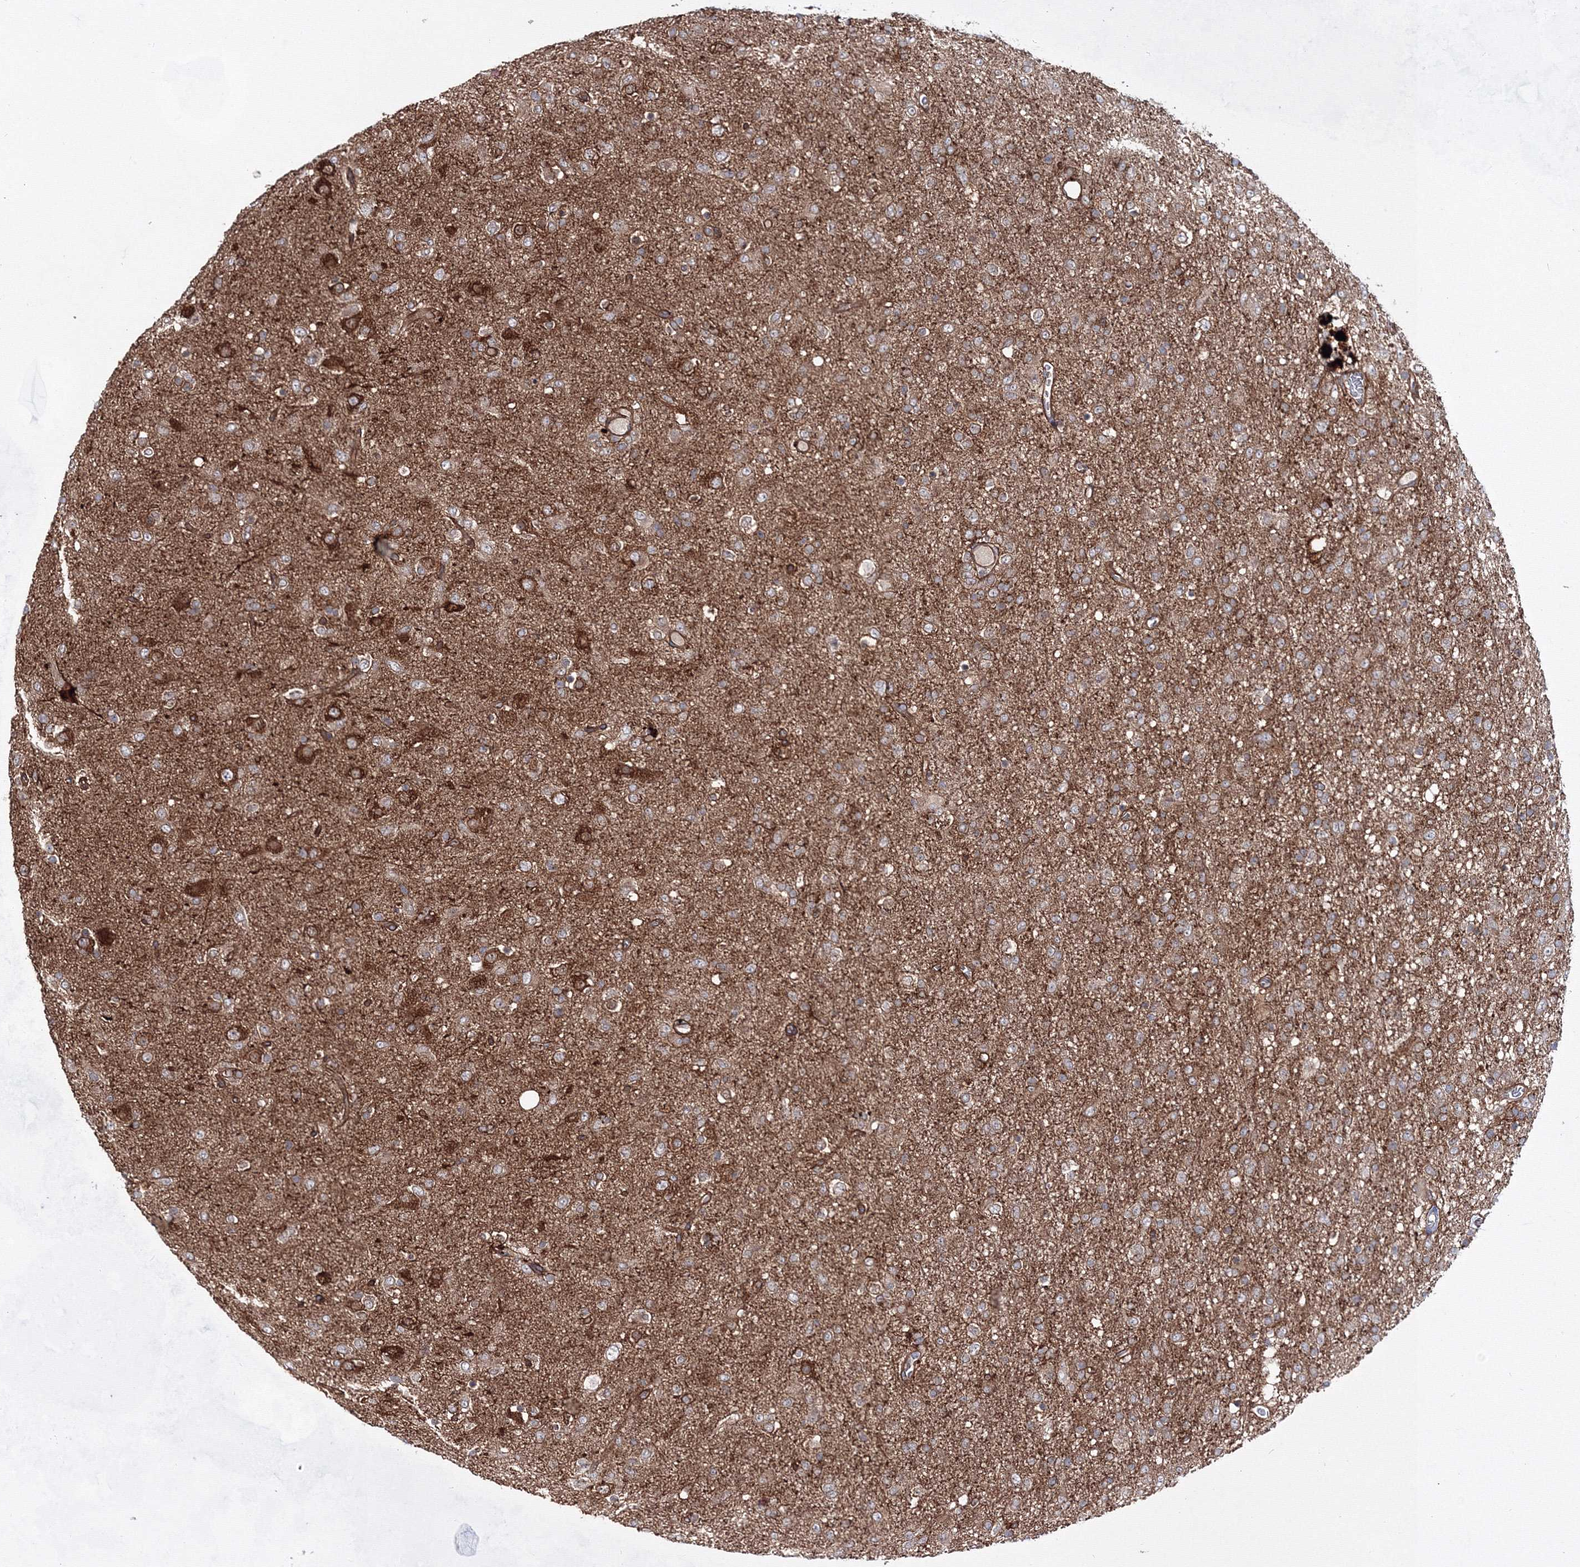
{"staining": {"intensity": "moderate", "quantity": "25%-75%", "location": "cytoplasmic/membranous"}, "tissue": "glioma", "cell_type": "Tumor cells", "image_type": "cancer", "snomed": [{"axis": "morphology", "description": "Glioma, malignant, Low grade"}, {"axis": "topography", "description": "Brain"}], "caption": "Human glioma stained with a protein marker reveals moderate staining in tumor cells.", "gene": "EXOC6", "patient": {"sex": "male", "age": 65}}